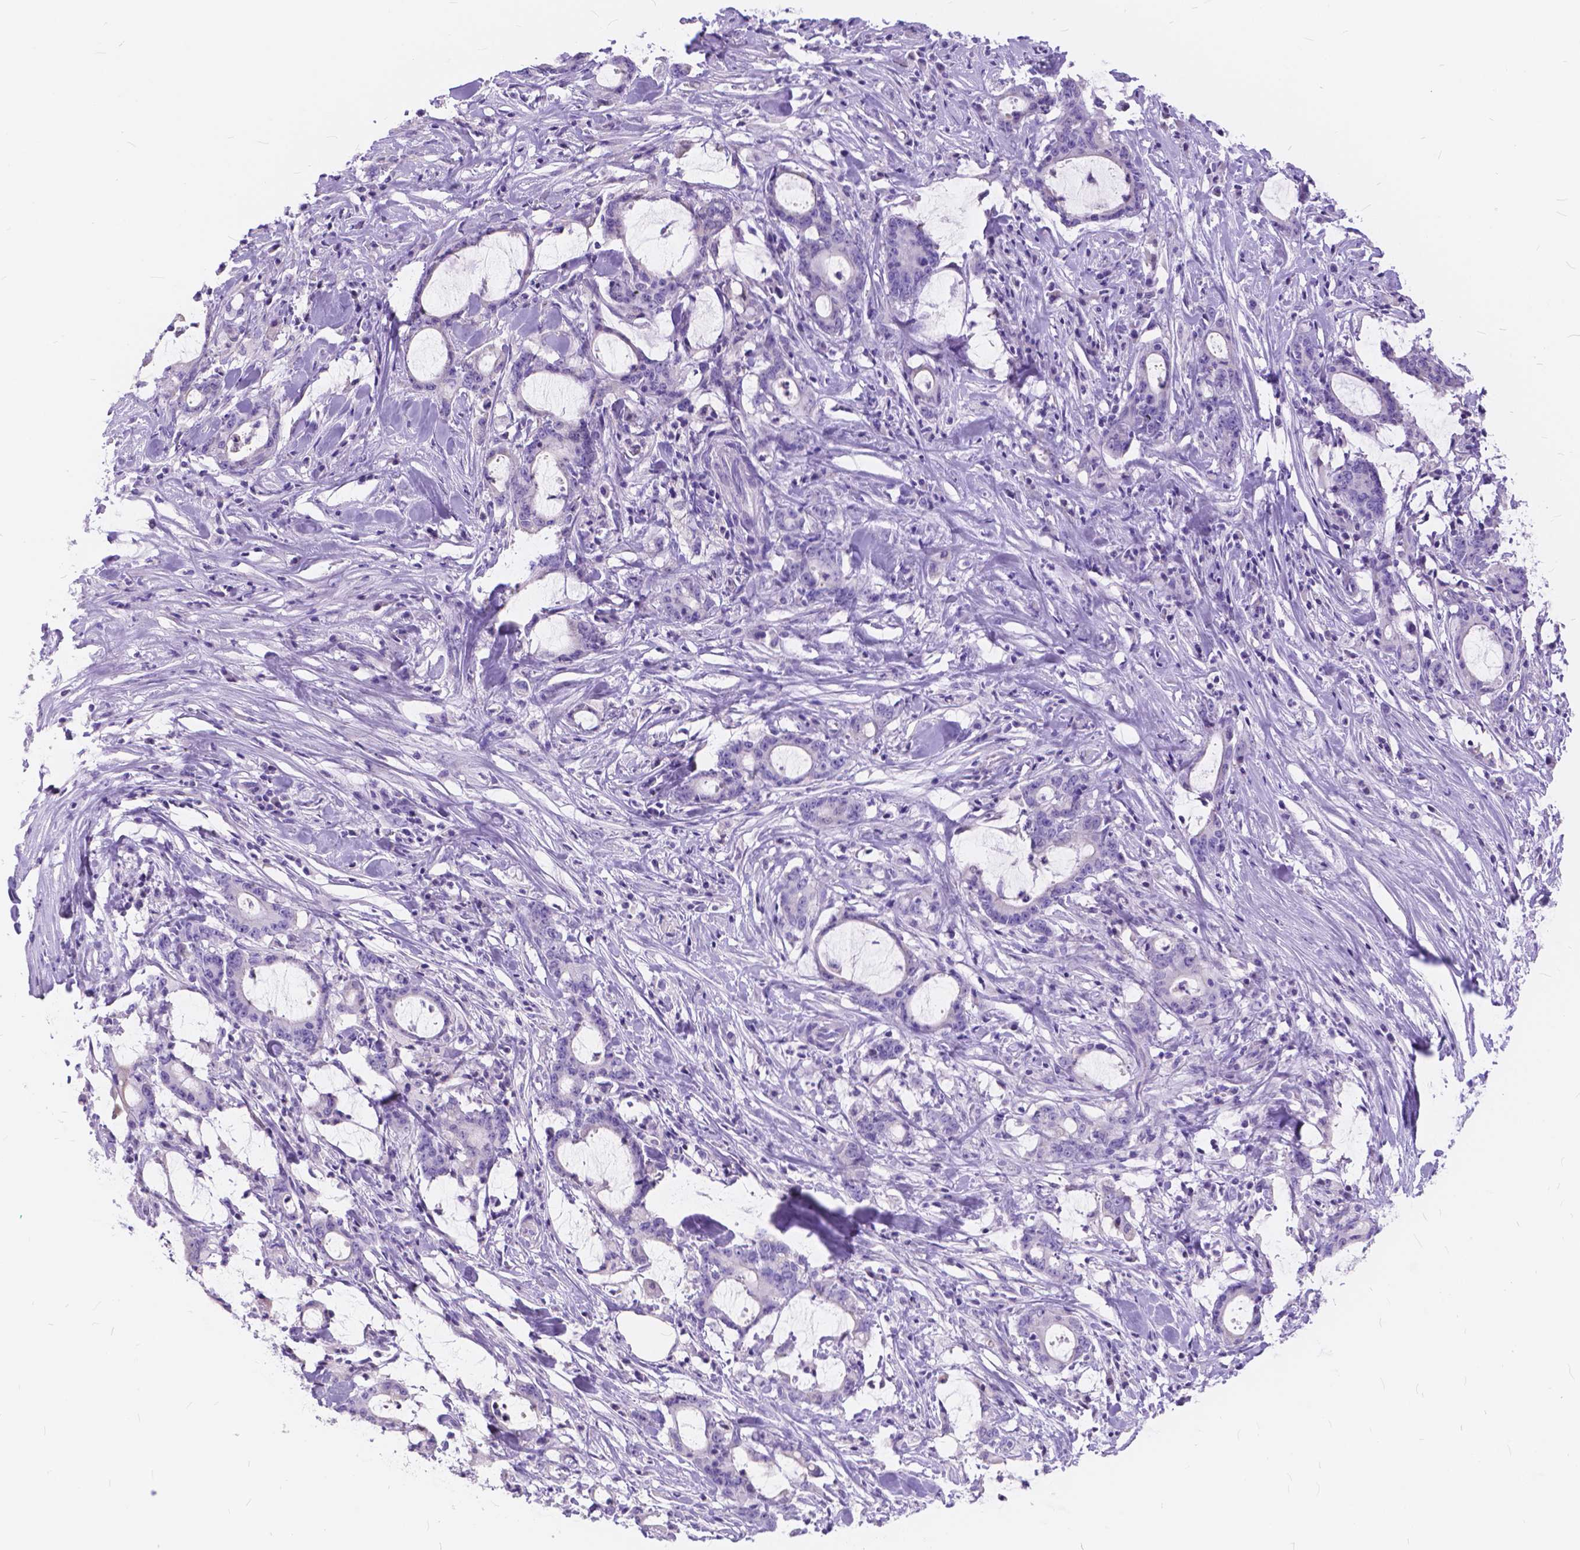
{"staining": {"intensity": "negative", "quantity": "none", "location": "none"}, "tissue": "stomach cancer", "cell_type": "Tumor cells", "image_type": "cancer", "snomed": [{"axis": "morphology", "description": "Adenocarcinoma, NOS"}, {"axis": "topography", "description": "Stomach, upper"}], "caption": "Tumor cells are negative for brown protein staining in stomach cancer.", "gene": "FOXL2", "patient": {"sex": "male", "age": 68}}